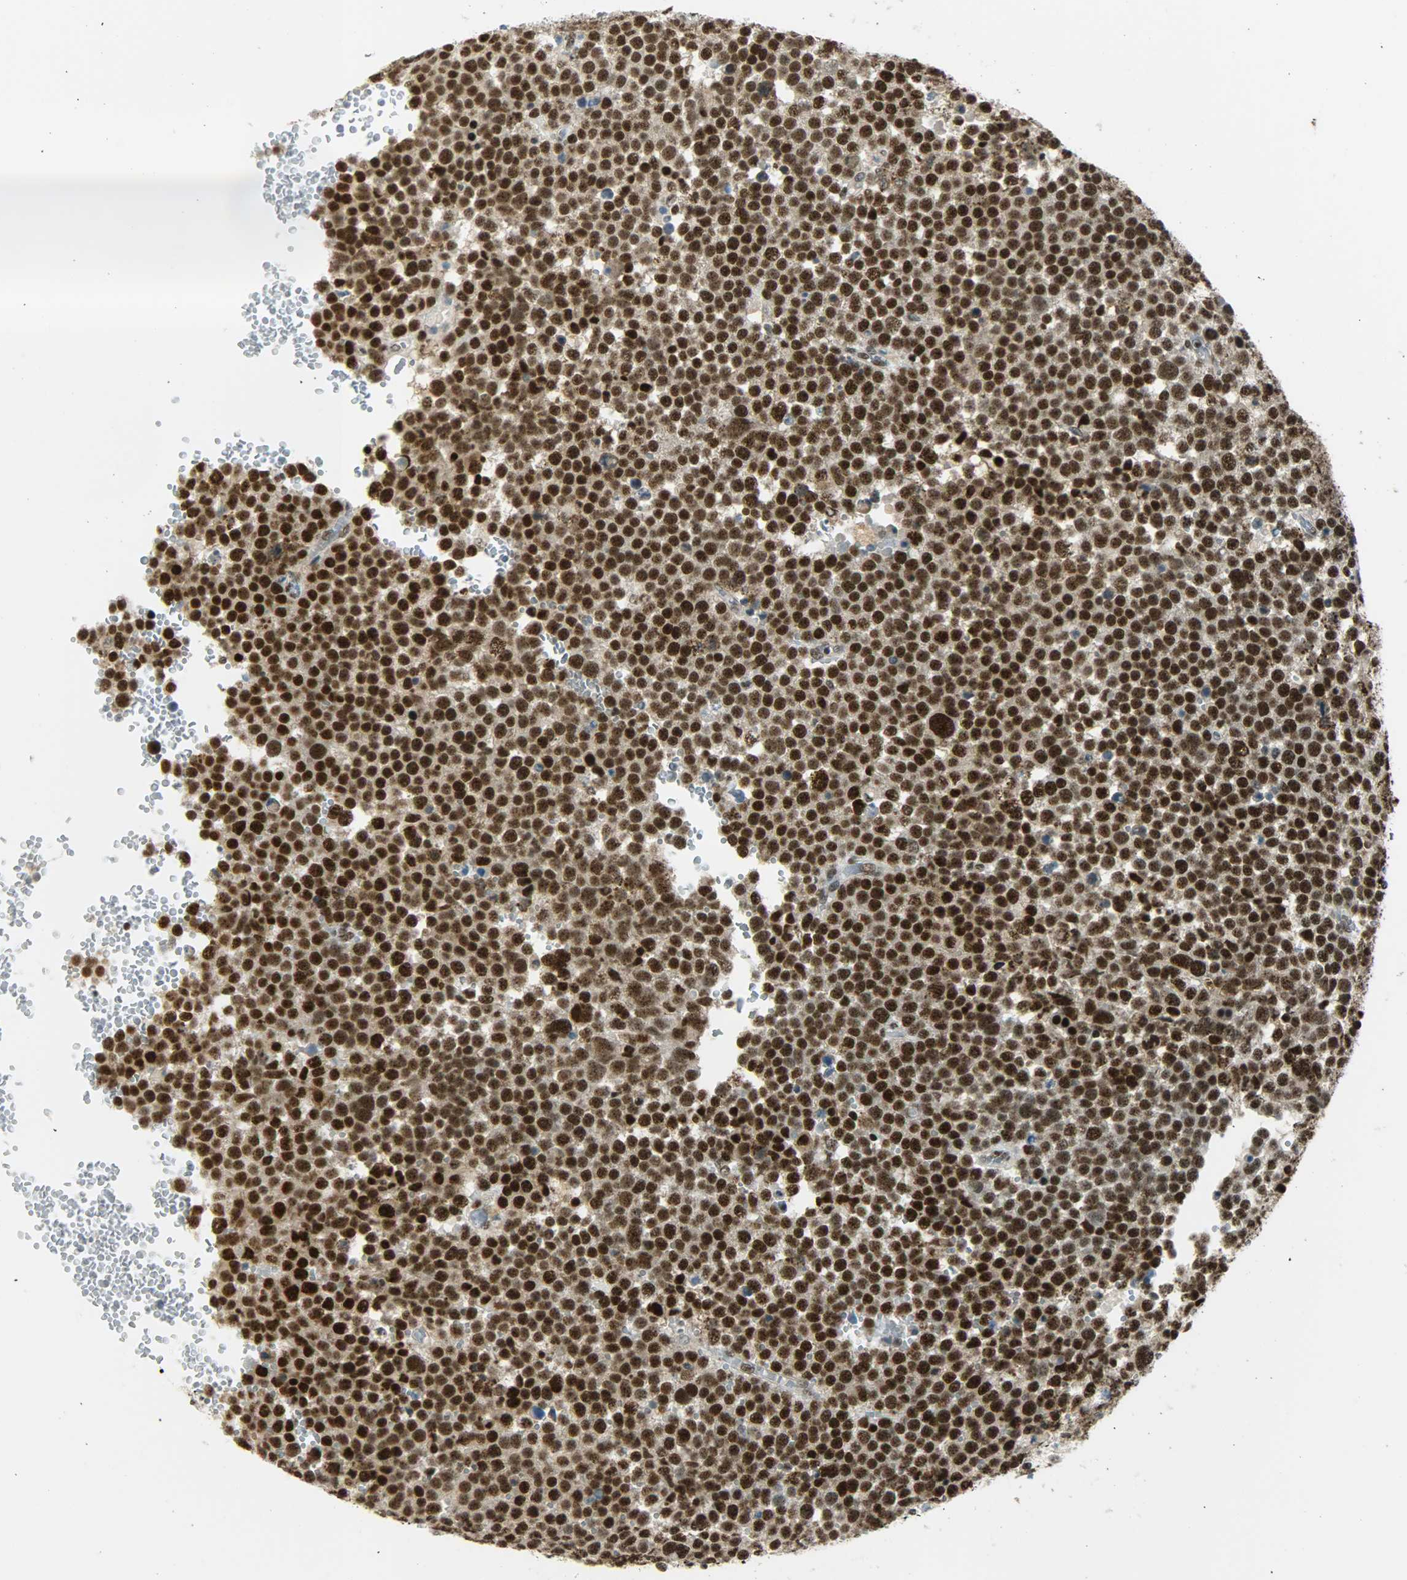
{"staining": {"intensity": "strong", "quantity": ">75%", "location": "nuclear"}, "tissue": "testis cancer", "cell_type": "Tumor cells", "image_type": "cancer", "snomed": [{"axis": "morphology", "description": "Seminoma, NOS"}, {"axis": "topography", "description": "Testis"}], "caption": "A brown stain shows strong nuclear positivity of a protein in human testis seminoma tumor cells.", "gene": "SUGP1", "patient": {"sex": "male", "age": 71}}